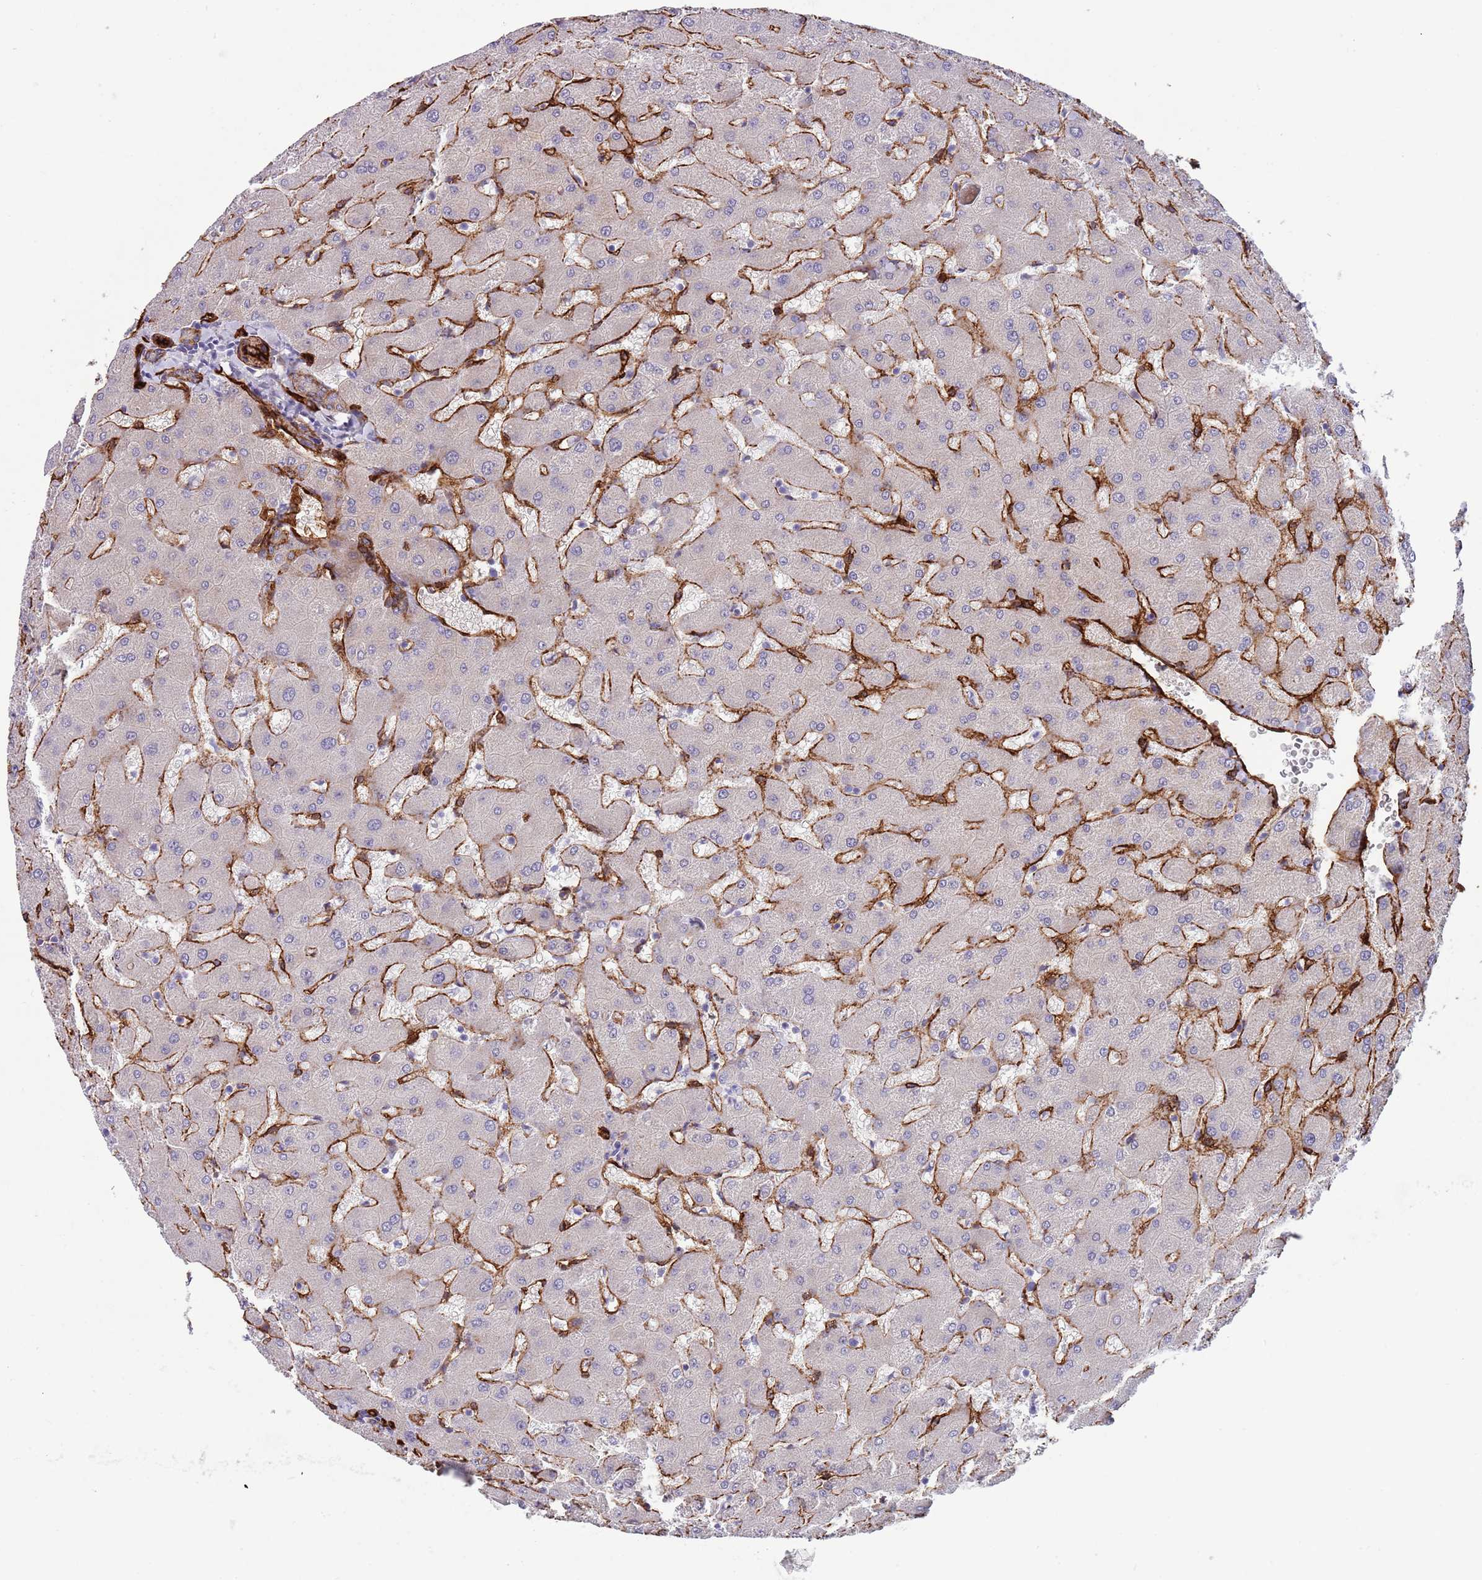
{"staining": {"intensity": "strong", "quantity": ">75%", "location": "cytoplasmic/membranous"}, "tissue": "liver", "cell_type": "Cholangiocytes", "image_type": "normal", "snomed": [{"axis": "morphology", "description": "Normal tissue, NOS"}, {"axis": "topography", "description": "Liver"}], "caption": "Protein expression analysis of unremarkable liver demonstrates strong cytoplasmic/membranous expression in about >75% of cholangiocytes.", "gene": "CAV2", "patient": {"sex": "female", "age": 63}}